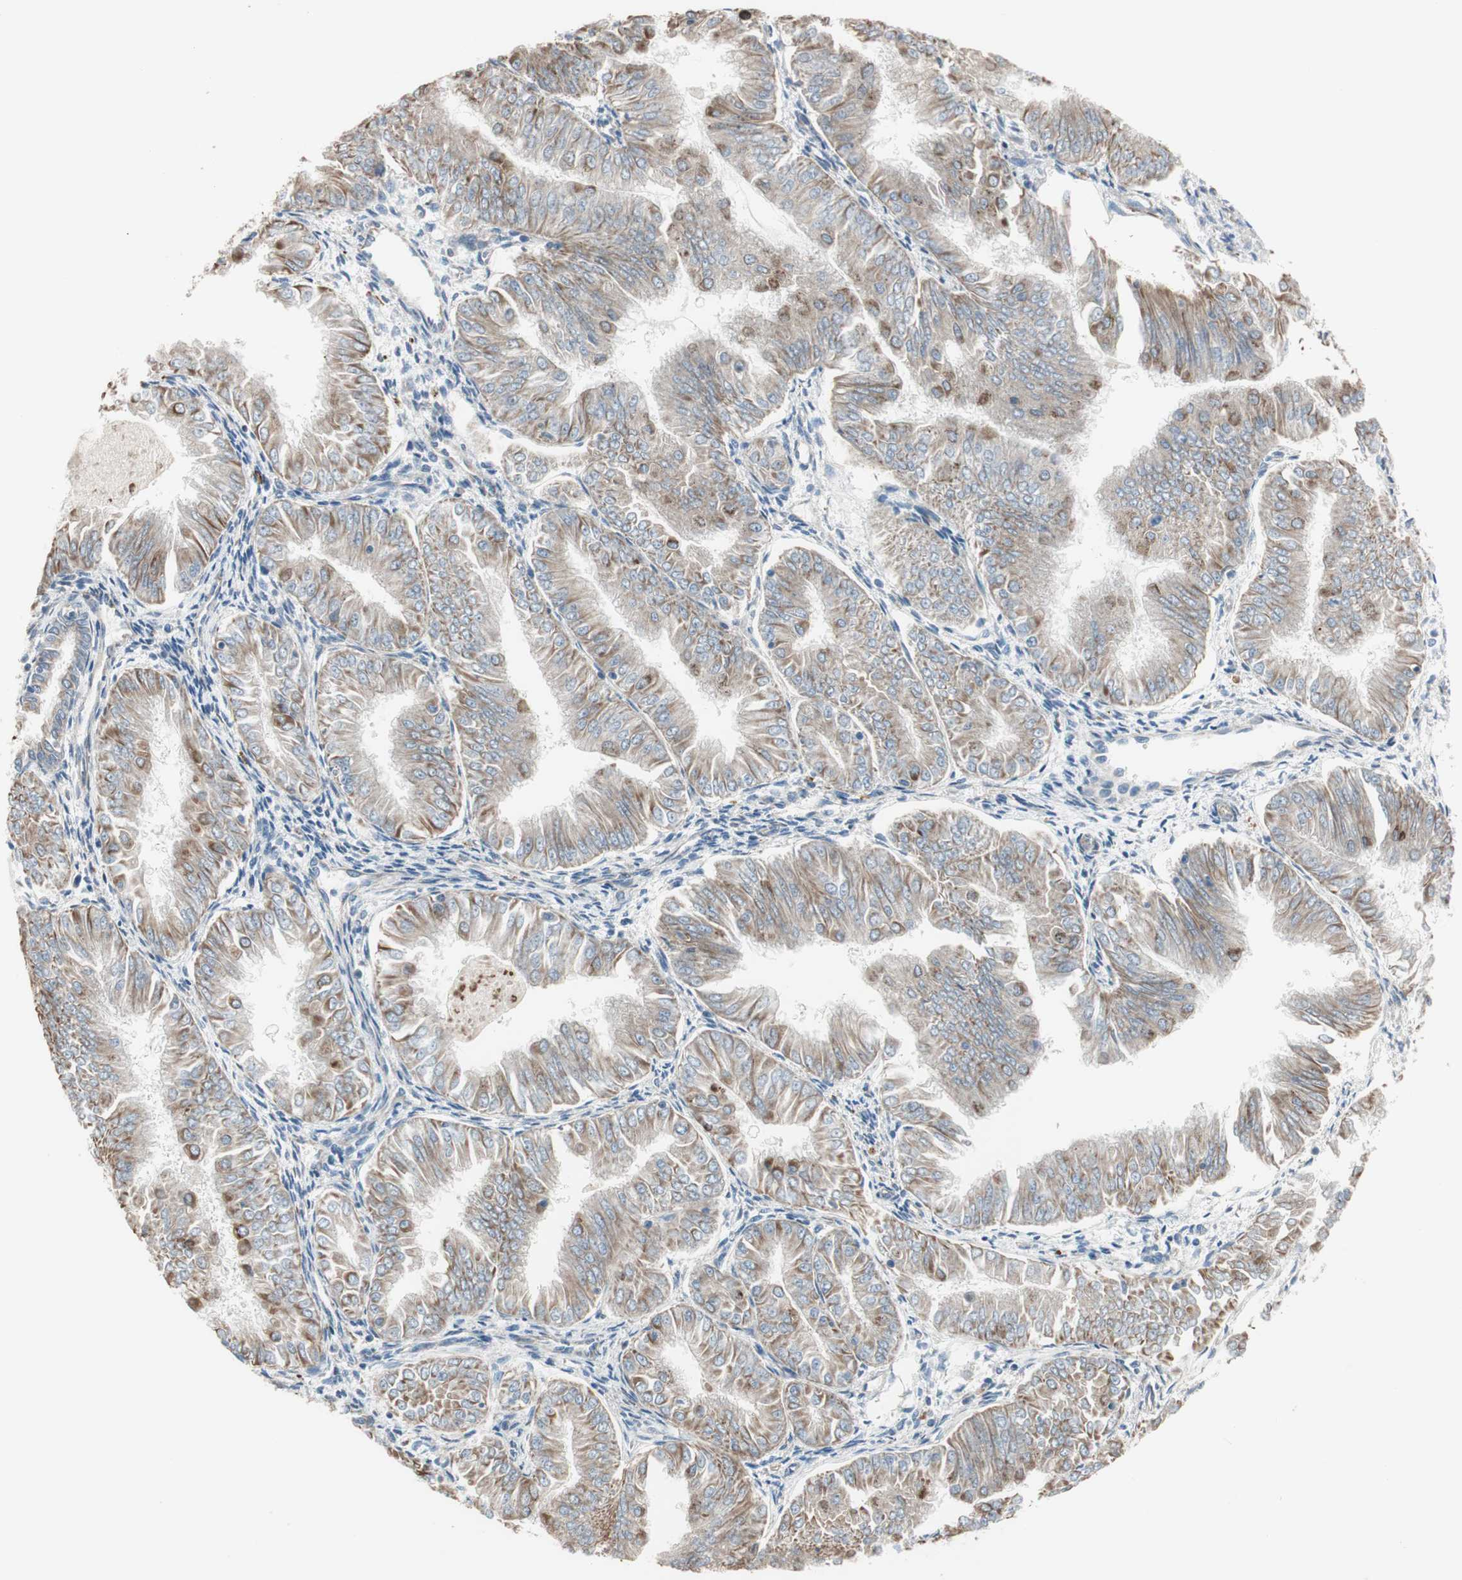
{"staining": {"intensity": "weak", "quantity": ">75%", "location": "cytoplasmic/membranous"}, "tissue": "endometrial cancer", "cell_type": "Tumor cells", "image_type": "cancer", "snomed": [{"axis": "morphology", "description": "Adenocarcinoma, NOS"}, {"axis": "topography", "description": "Endometrium"}], "caption": "Human adenocarcinoma (endometrial) stained for a protein (brown) displays weak cytoplasmic/membranous positive positivity in approximately >75% of tumor cells.", "gene": "SRCIN1", "patient": {"sex": "female", "age": 53}}